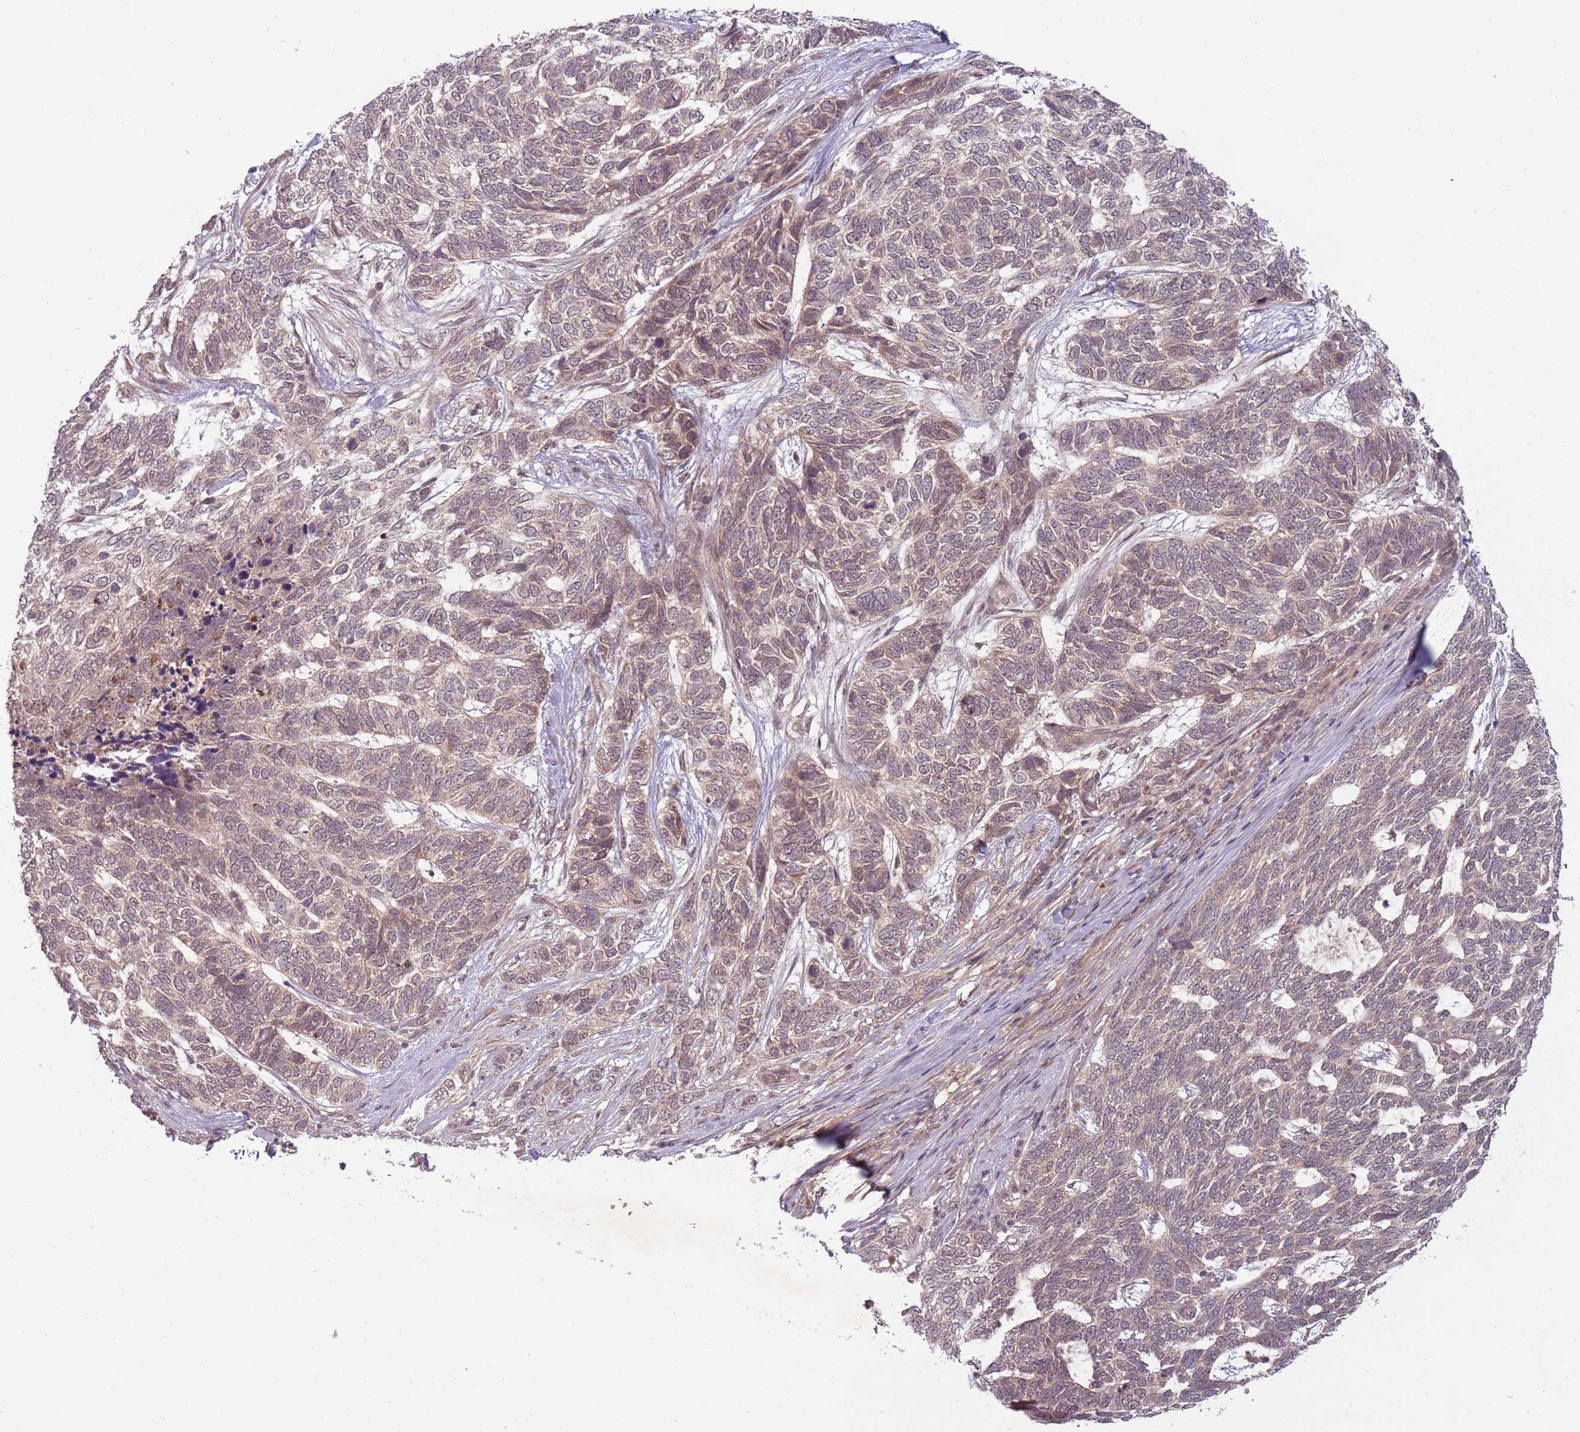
{"staining": {"intensity": "weak", "quantity": "<25%", "location": "cytoplasmic/membranous"}, "tissue": "skin cancer", "cell_type": "Tumor cells", "image_type": "cancer", "snomed": [{"axis": "morphology", "description": "Basal cell carcinoma"}, {"axis": "topography", "description": "Skin"}], "caption": "DAB immunohistochemical staining of basal cell carcinoma (skin) demonstrates no significant positivity in tumor cells.", "gene": "ADAMTS3", "patient": {"sex": "female", "age": 65}}